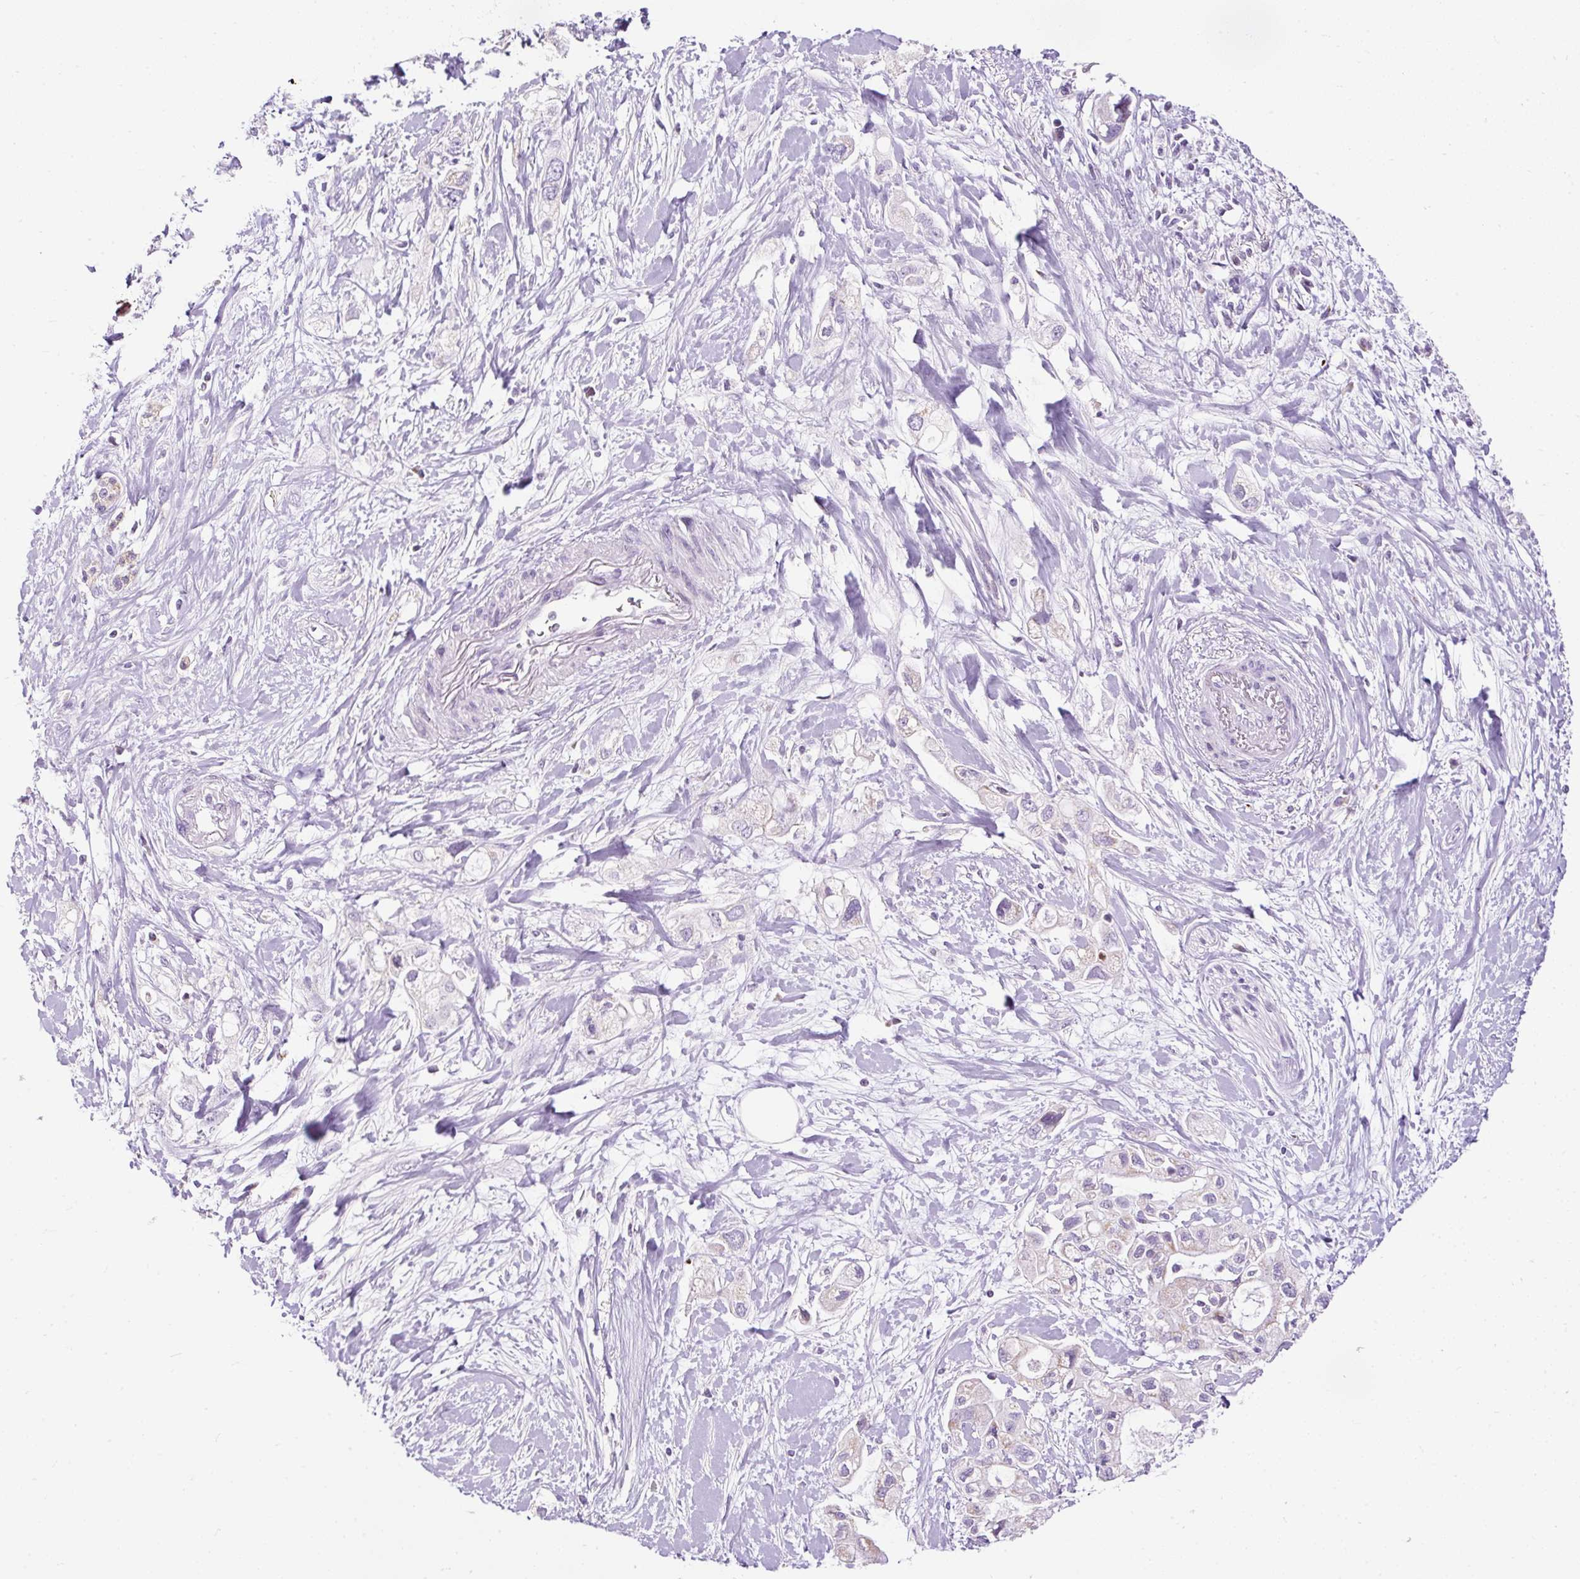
{"staining": {"intensity": "negative", "quantity": "none", "location": "none"}, "tissue": "pancreatic cancer", "cell_type": "Tumor cells", "image_type": "cancer", "snomed": [{"axis": "morphology", "description": "Adenocarcinoma, NOS"}, {"axis": "topography", "description": "Pancreas"}], "caption": "Pancreatic cancer (adenocarcinoma) stained for a protein using immunohistochemistry (IHC) reveals no staining tumor cells.", "gene": "FMC1", "patient": {"sex": "female", "age": 56}}